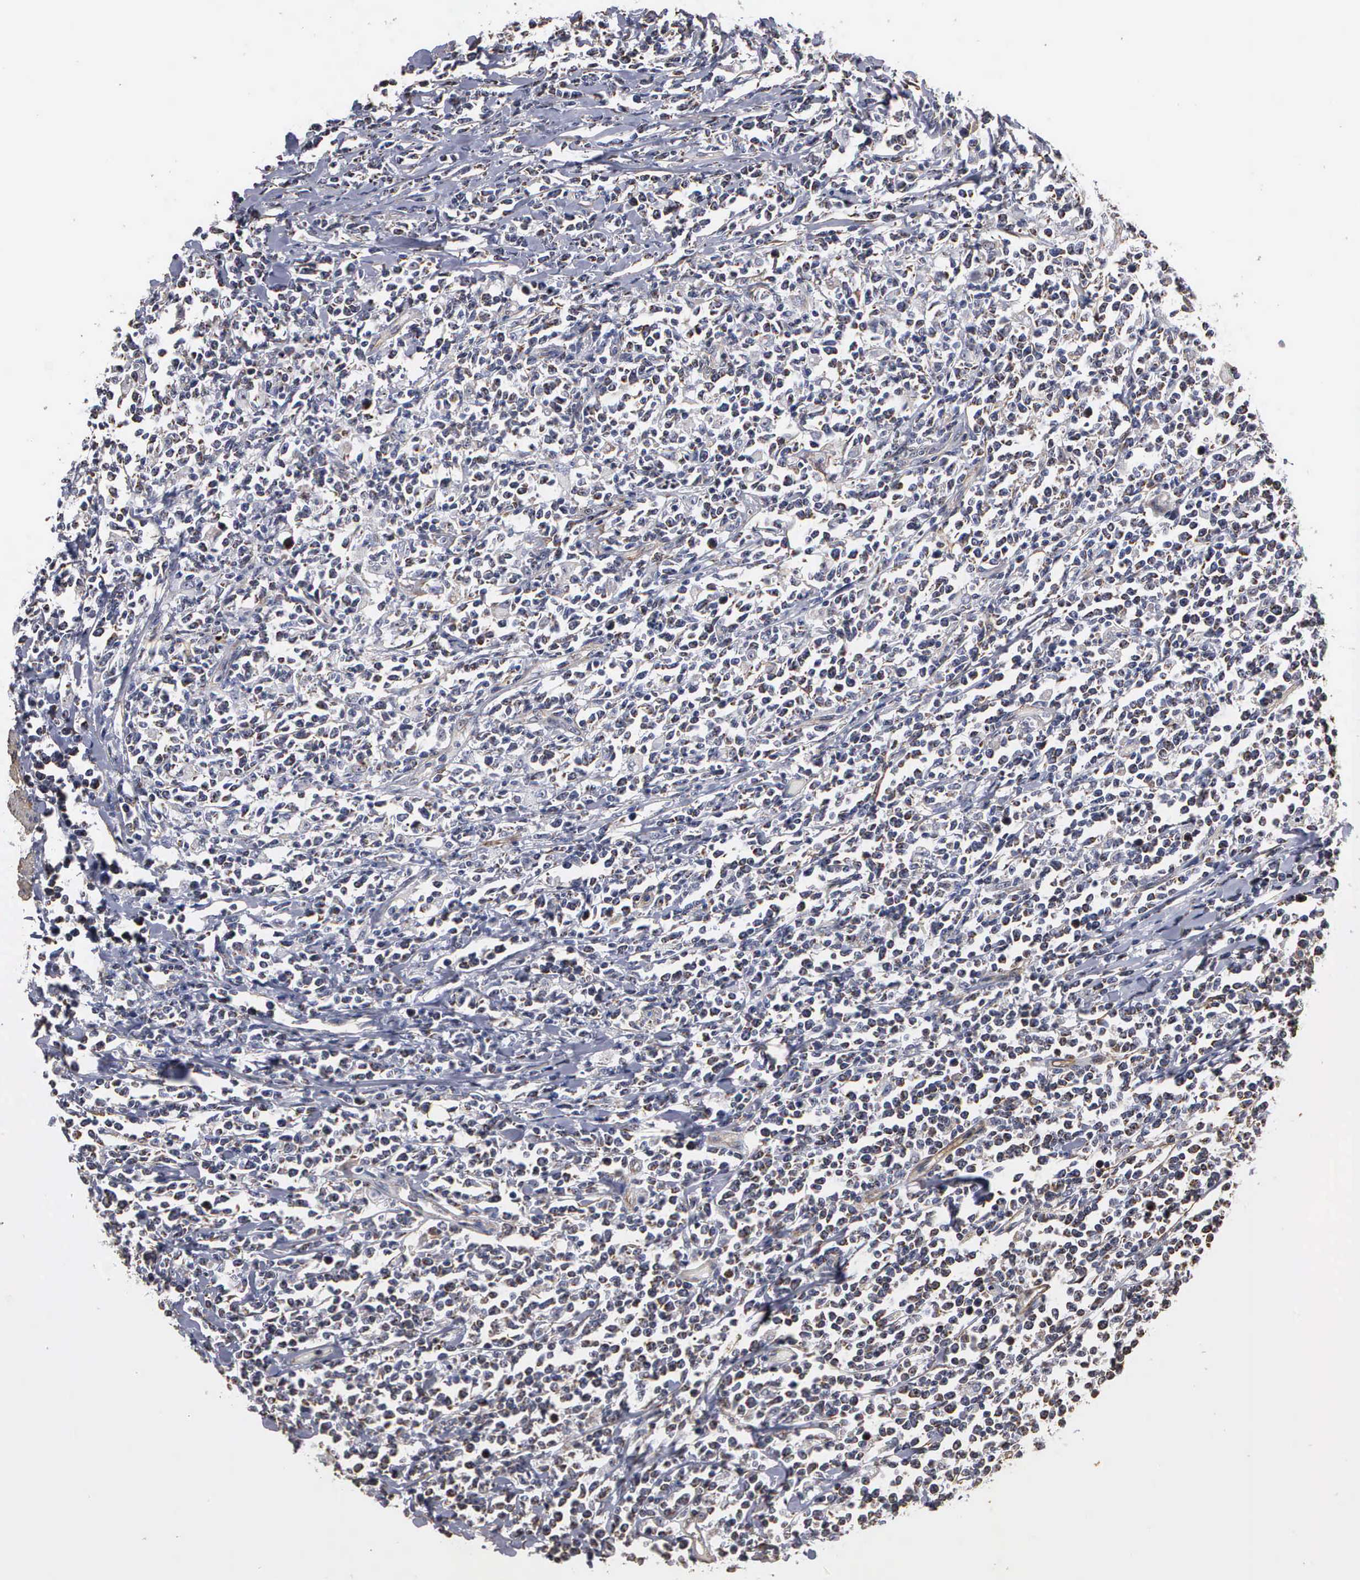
{"staining": {"intensity": "weak", "quantity": "25%-75%", "location": "cytoplasmic/membranous,nuclear"}, "tissue": "lymphoma", "cell_type": "Tumor cells", "image_type": "cancer", "snomed": [{"axis": "morphology", "description": "Malignant lymphoma, non-Hodgkin's type, High grade"}, {"axis": "topography", "description": "Colon"}], "caption": "High-power microscopy captured an immunohistochemistry (IHC) histopathology image of high-grade malignant lymphoma, non-Hodgkin's type, revealing weak cytoplasmic/membranous and nuclear positivity in approximately 25%-75% of tumor cells.", "gene": "NGDN", "patient": {"sex": "male", "age": 82}}